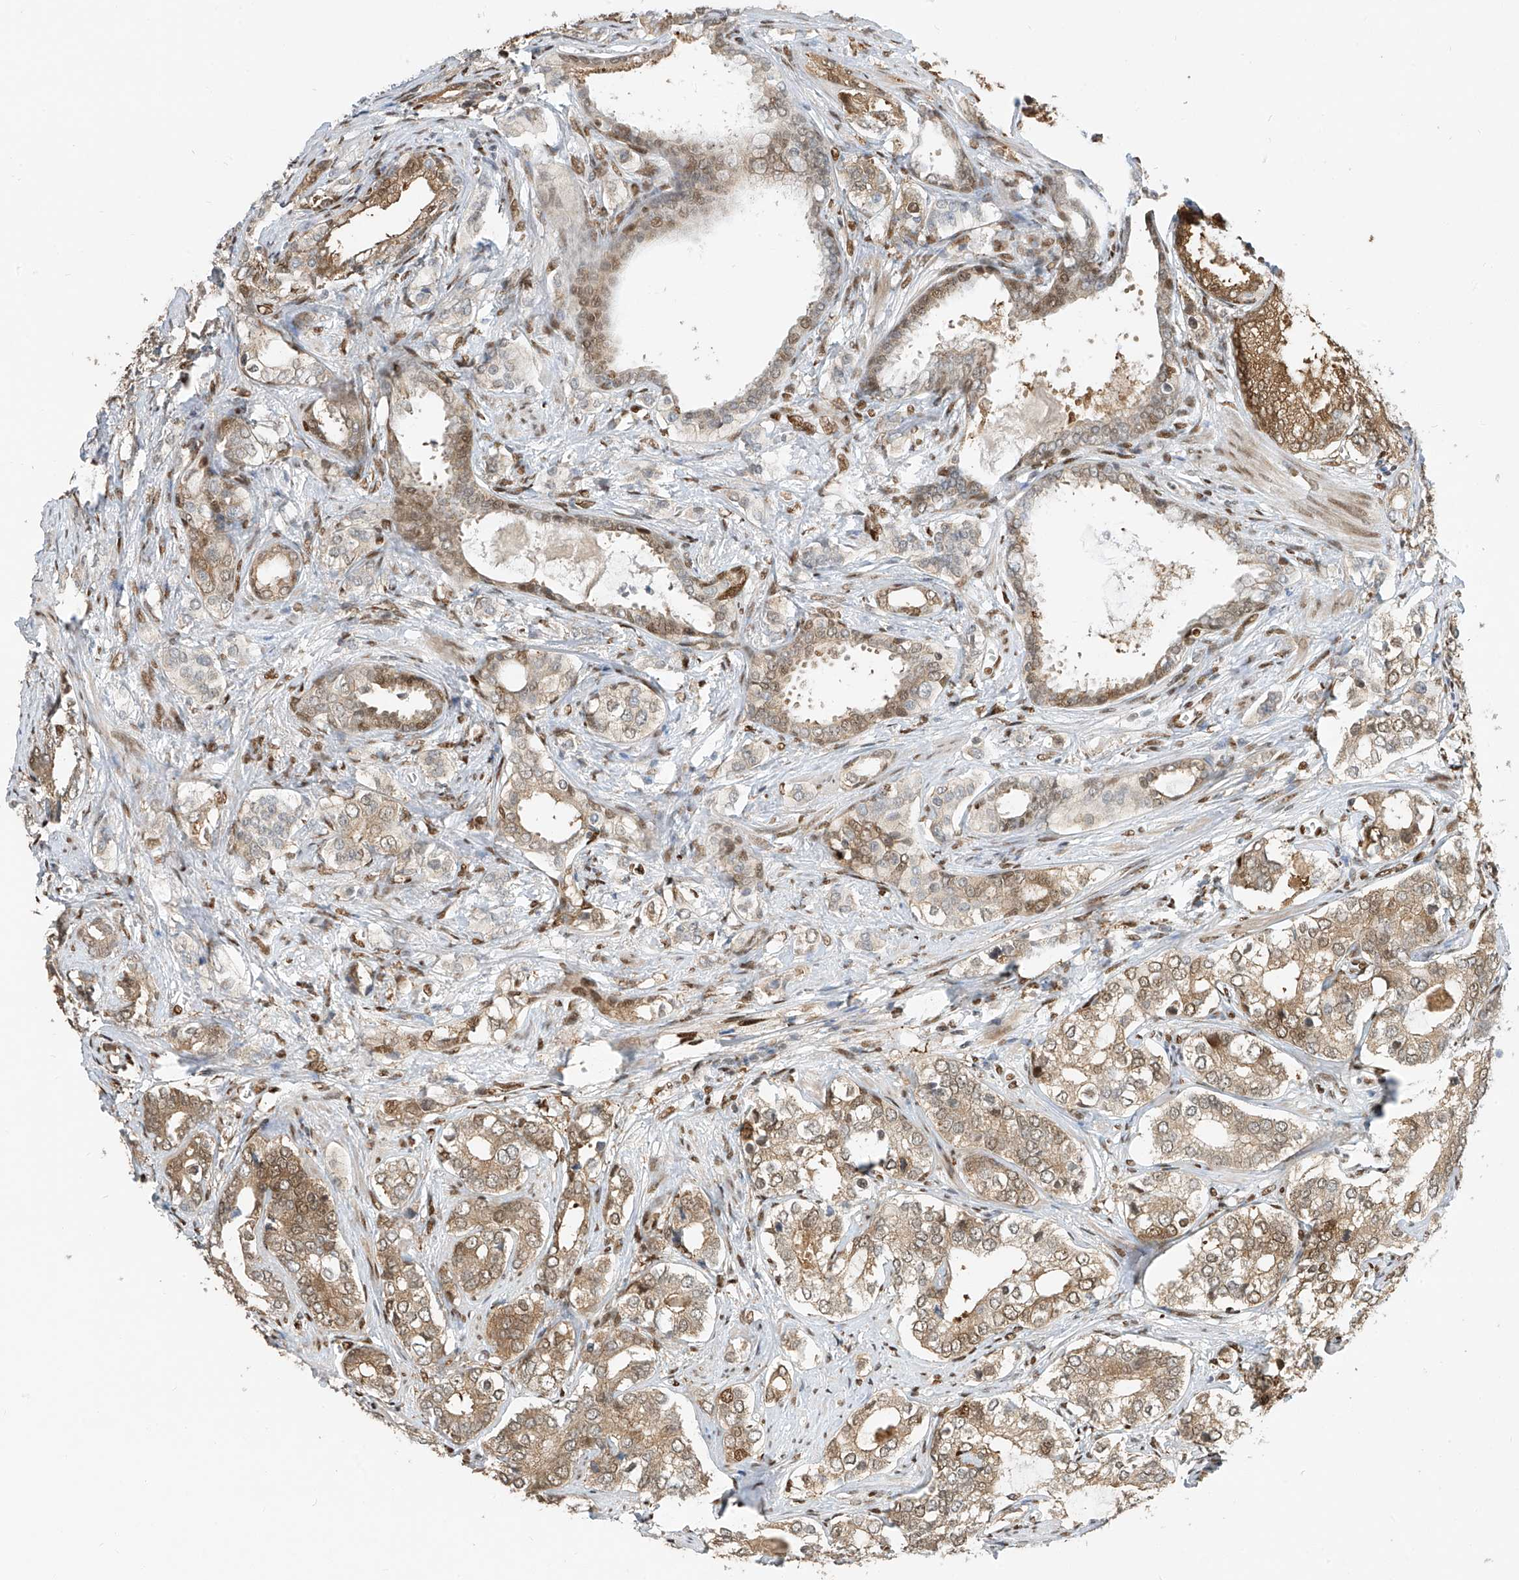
{"staining": {"intensity": "strong", "quantity": "25%-75%", "location": "cytoplasmic/membranous"}, "tissue": "prostate cancer", "cell_type": "Tumor cells", "image_type": "cancer", "snomed": [{"axis": "morphology", "description": "Adenocarcinoma, High grade"}, {"axis": "topography", "description": "Prostate"}], "caption": "DAB immunohistochemical staining of human prostate cancer reveals strong cytoplasmic/membranous protein expression in approximately 25%-75% of tumor cells. Immunohistochemistry stains the protein in brown and the nuclei are stained blue.", "gene": "PM20D2", "patient": {"sex": "male", "age": 62}}